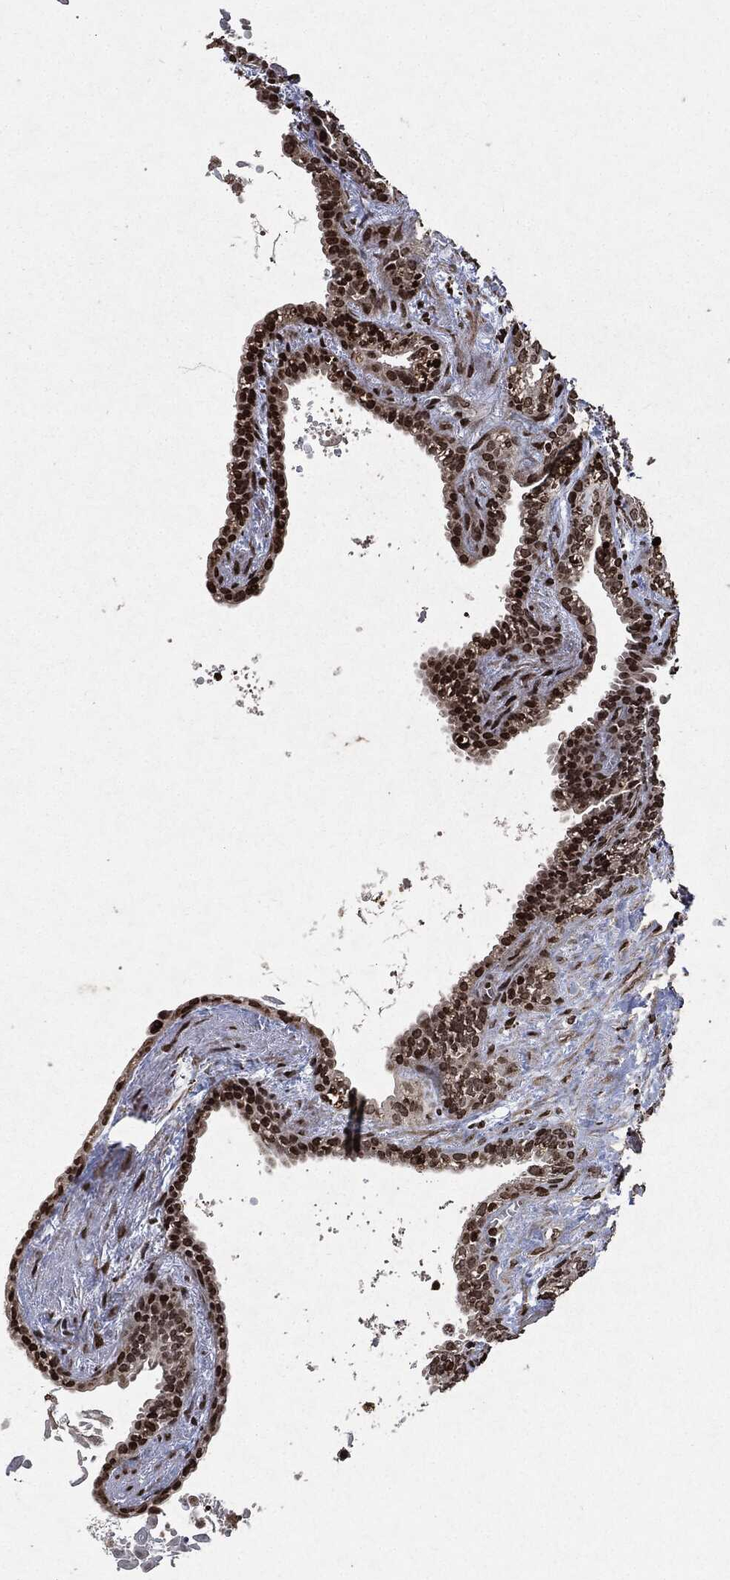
{"staining": {"intensity": "strong", "quantity": "25%-75%", "location": "nuclear"}, "tissue": "seminal vesicle", "cell_type": "Glandular cells", "image_type": "normal", "snomed": [{"axis": "morphology", "description": "Normal tissue, NOS"}, {"axis": "morphology", "description": "Urothelial carcinoma, NOS"}, {"axis": "topography", "description": "Urinary bladder"}, {"axis": "topography", "description": "Seminal veicle"}], "caption": "About 25%-75% of glandular cells in normal seminal vesicle display strong nuclear protein staining as visualized by brown immunohistochemical staining.", "gene": "JUN", "patient": {"sex": "male", "age": 76}}